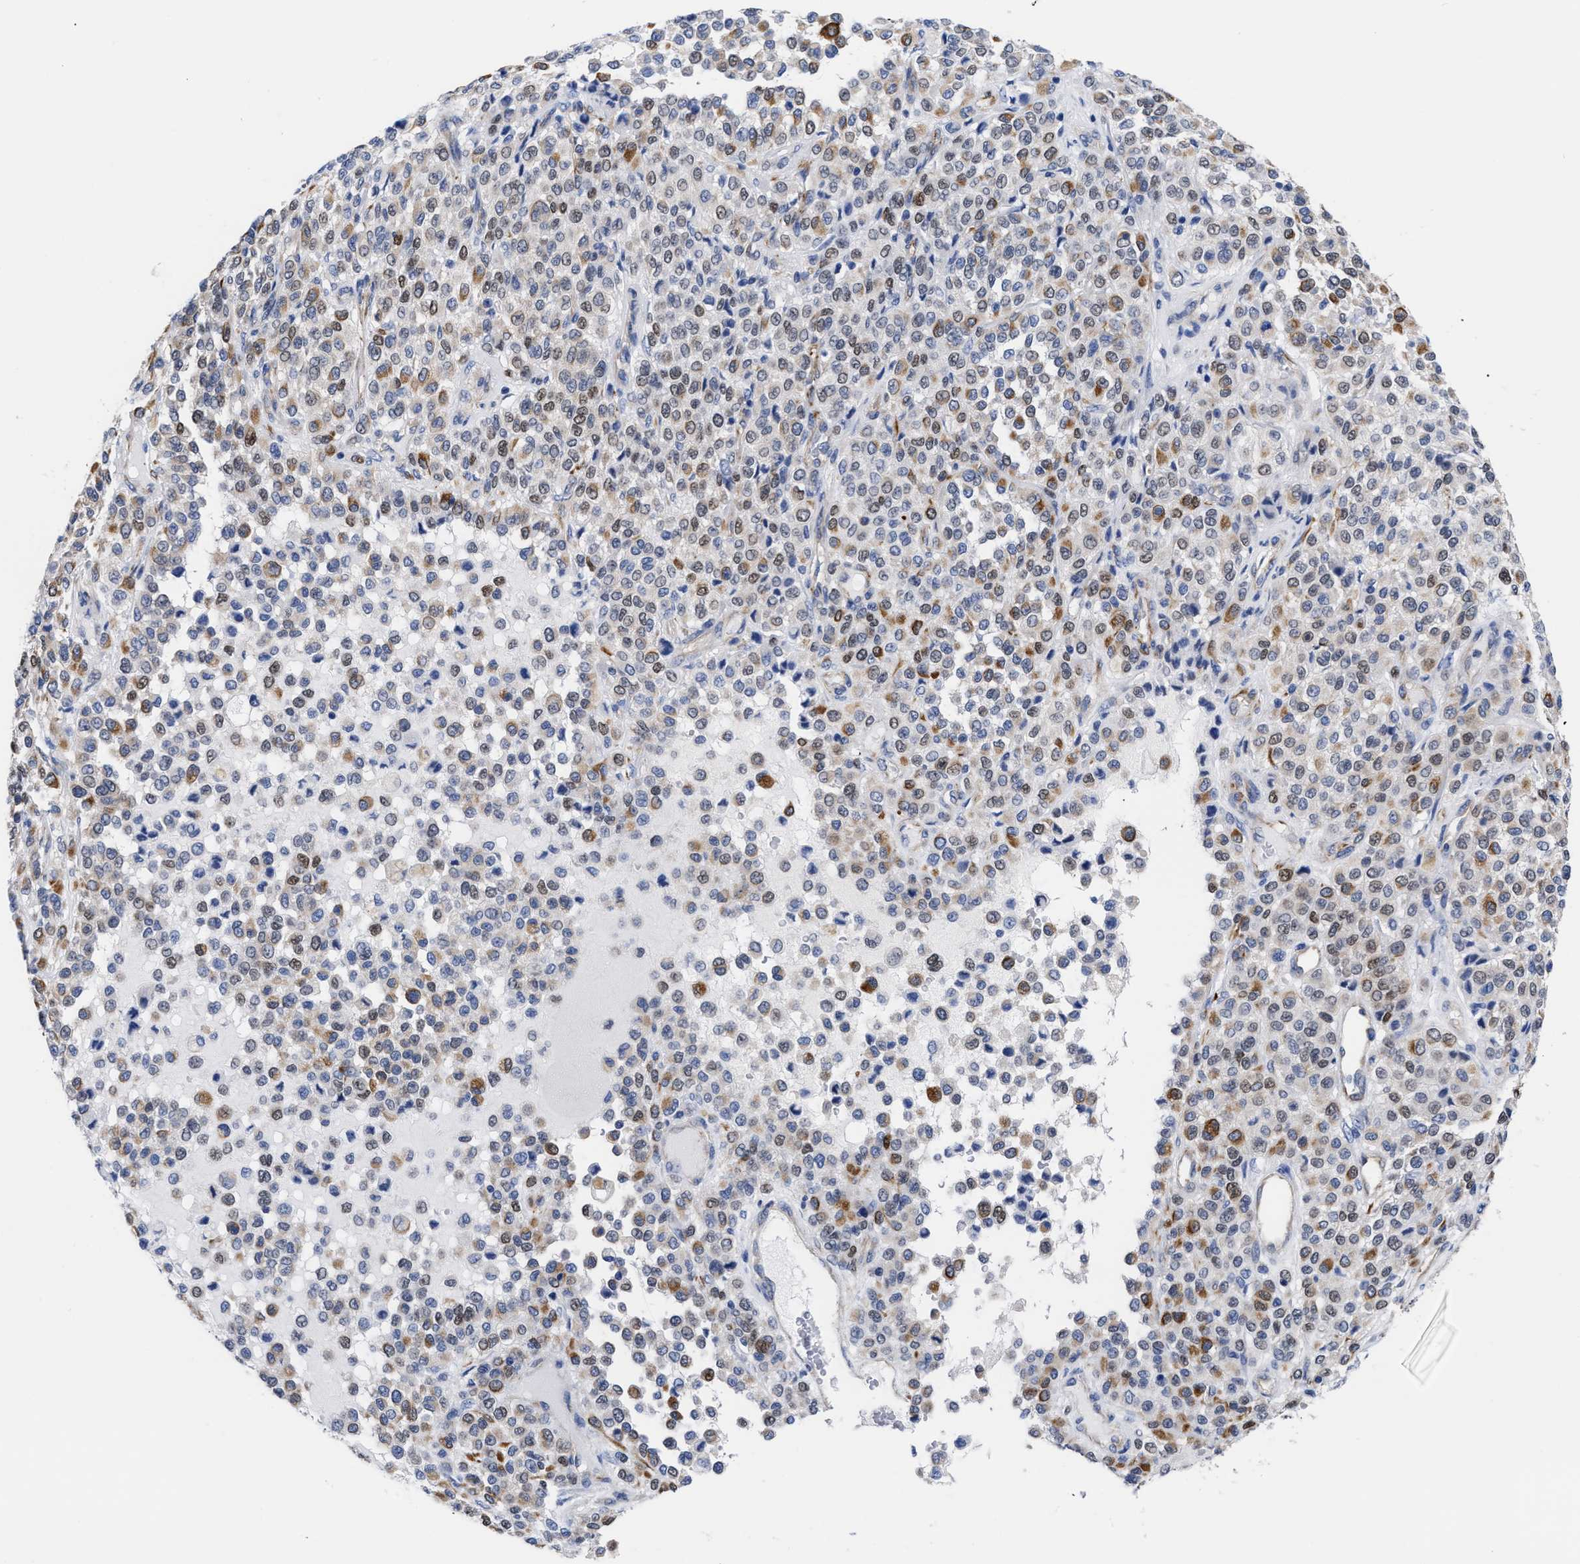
{"staining": {"intensity": "moderate", "quantity": "25%-75%", "location": "cytoplasmic/membranous,nuclear"}, "tissue": "melanoma", "cell_type": "Tumor cells", "image_type": "cancer", "snomed": [{"axis": "morphology", "description": "Malignant melanoma, Metastatic site"}, {"axis": "topography", "description": "Pancreas"}], "caption": "DAB (3,3'-diaminobenzidine) immunohistochemical staining of human malignant melanoma (metastatic site) displays moderate cytoplasmic/membranous and nuclear protein positivity in approximately 25%-75% of tumor cells.", "gene": "IRAG2", "patient": {"sex": "female", "age": 30}}